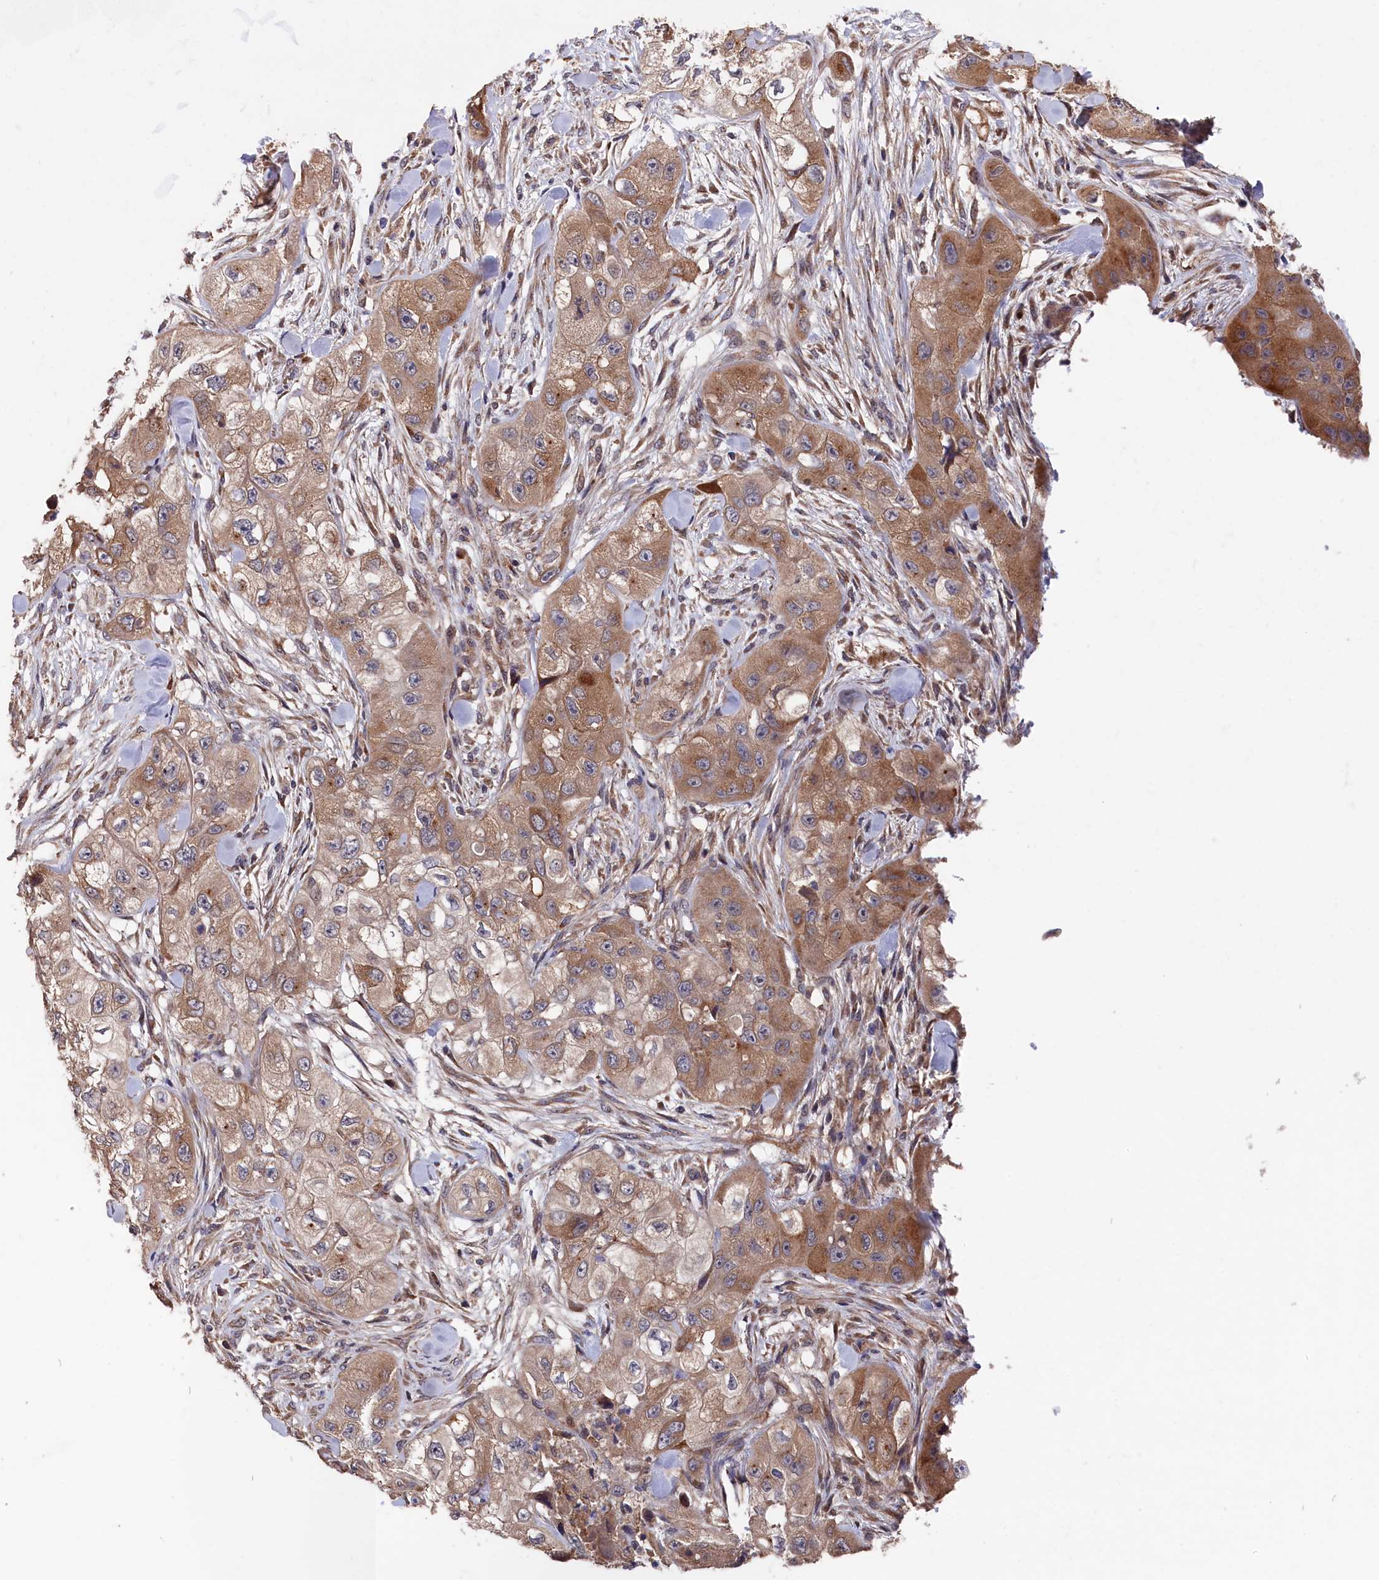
{"staining": {"intensity": "moderate", "quantity": ">75%", "location": "cytoplasmic/membranous"}, "tissue": "skin cancer", "cell_type": "Tumor cells", "image_type": "cancer", "snomed": [{"axis": "morphology", "description": "Squamous cell carcinoma, NOS"}, {"axis": "topography", "description": "Skin"}, {"axis": "topography", "description": "Subcutis"}], "caption": "A medium amount of moderate cytoplasmic/membranous positivity is identified in about >75% of tumor cells in skin cancer tissue.", "gene": "SLC12A4", "patient": {"sex": "male", "age": 73}}